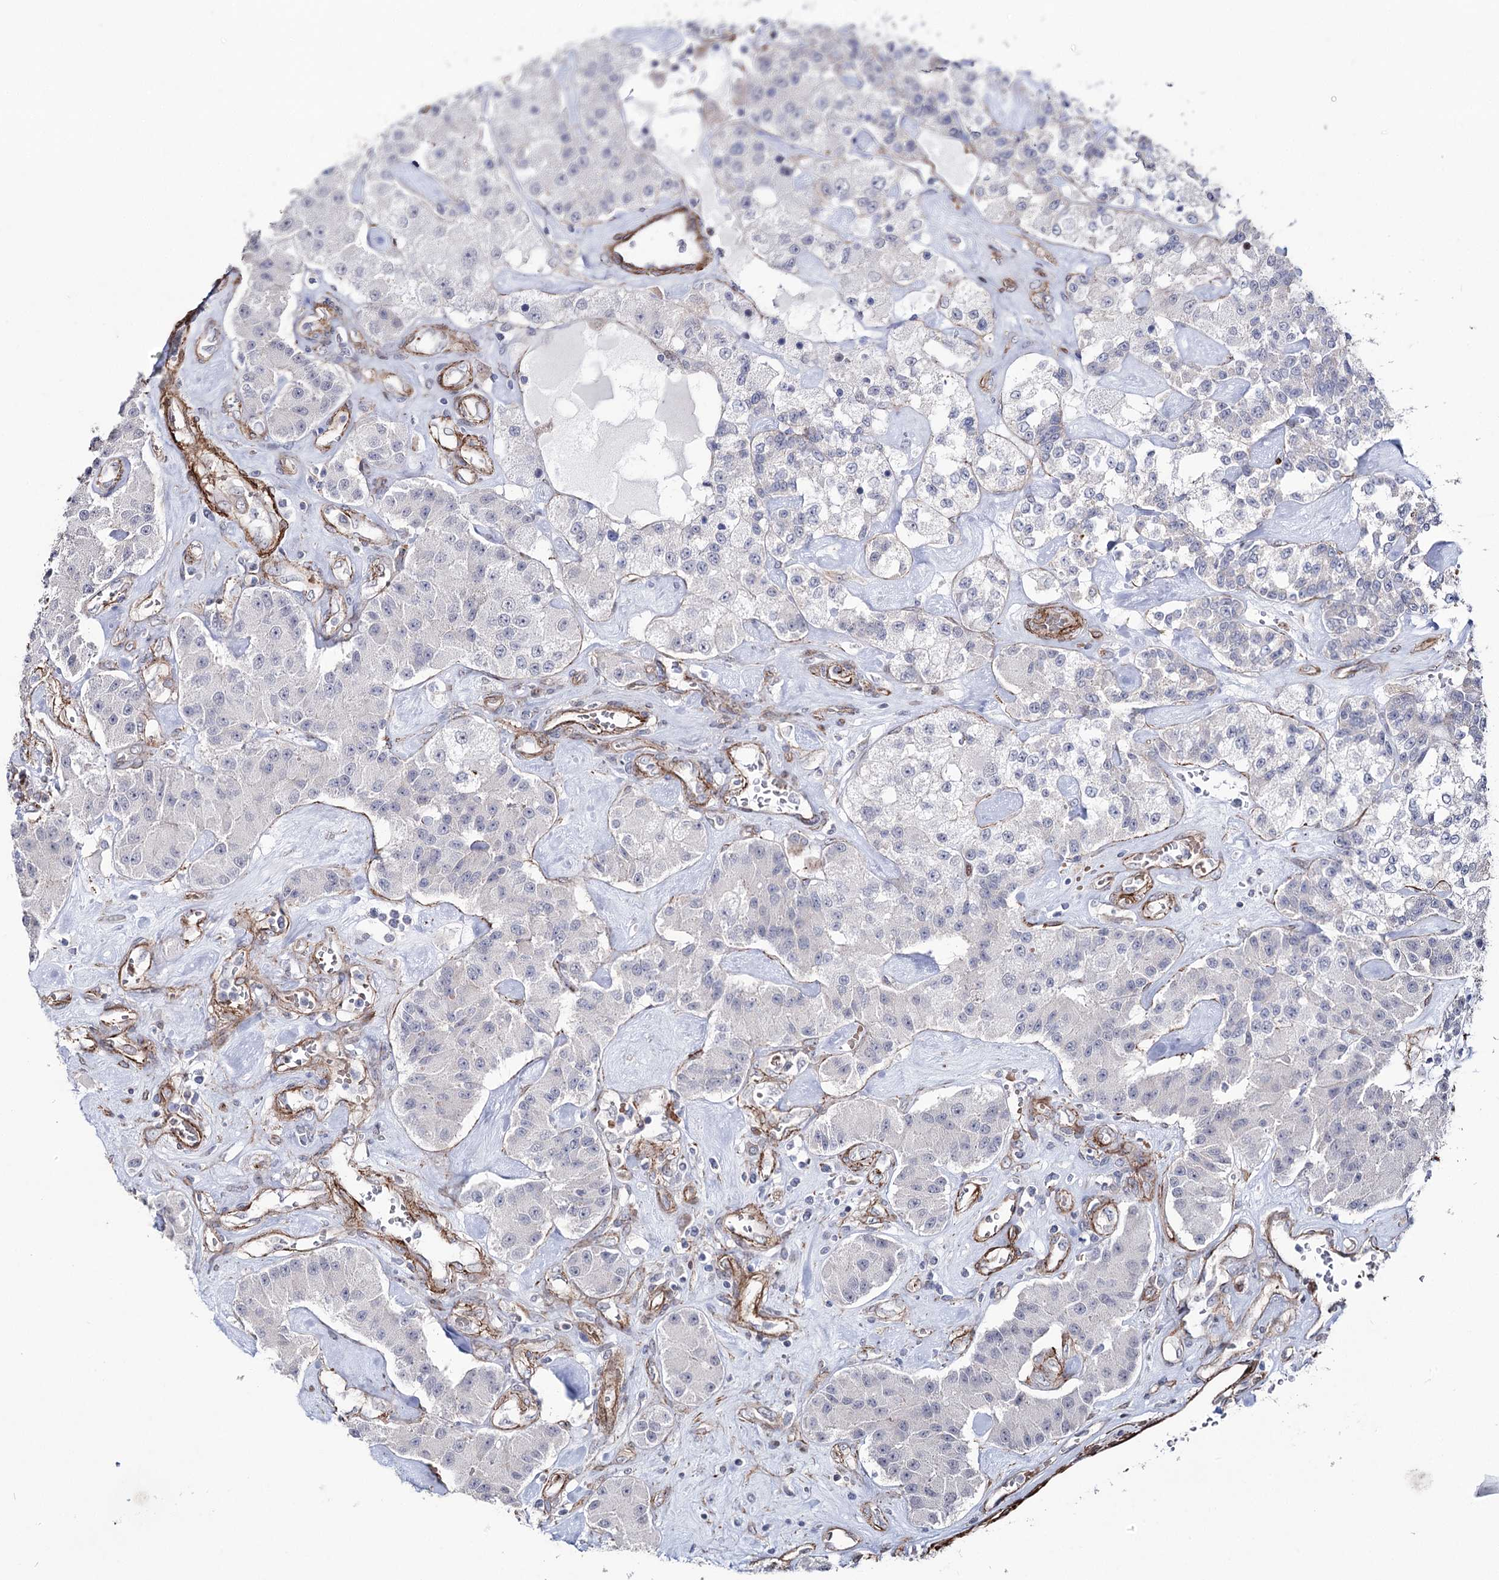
{"staining": {"intensity": "negative", "quantity": "none", "location": "none"}, "tissue": "carcinoid", "cell_type": "Tumor cells", "image_type": "cancer", "snomed": [{"axis": "morphology", "description": "Carcinoid, malignant, NOS"}, {"axis": "topography", "description": "Pancreas"}], "caption": "Protein analysis of carcinoid exhibits no significant staining in tumor cells.", "gene": "ARHGAP20", "patient": {"sex": "male", "age": 41}}